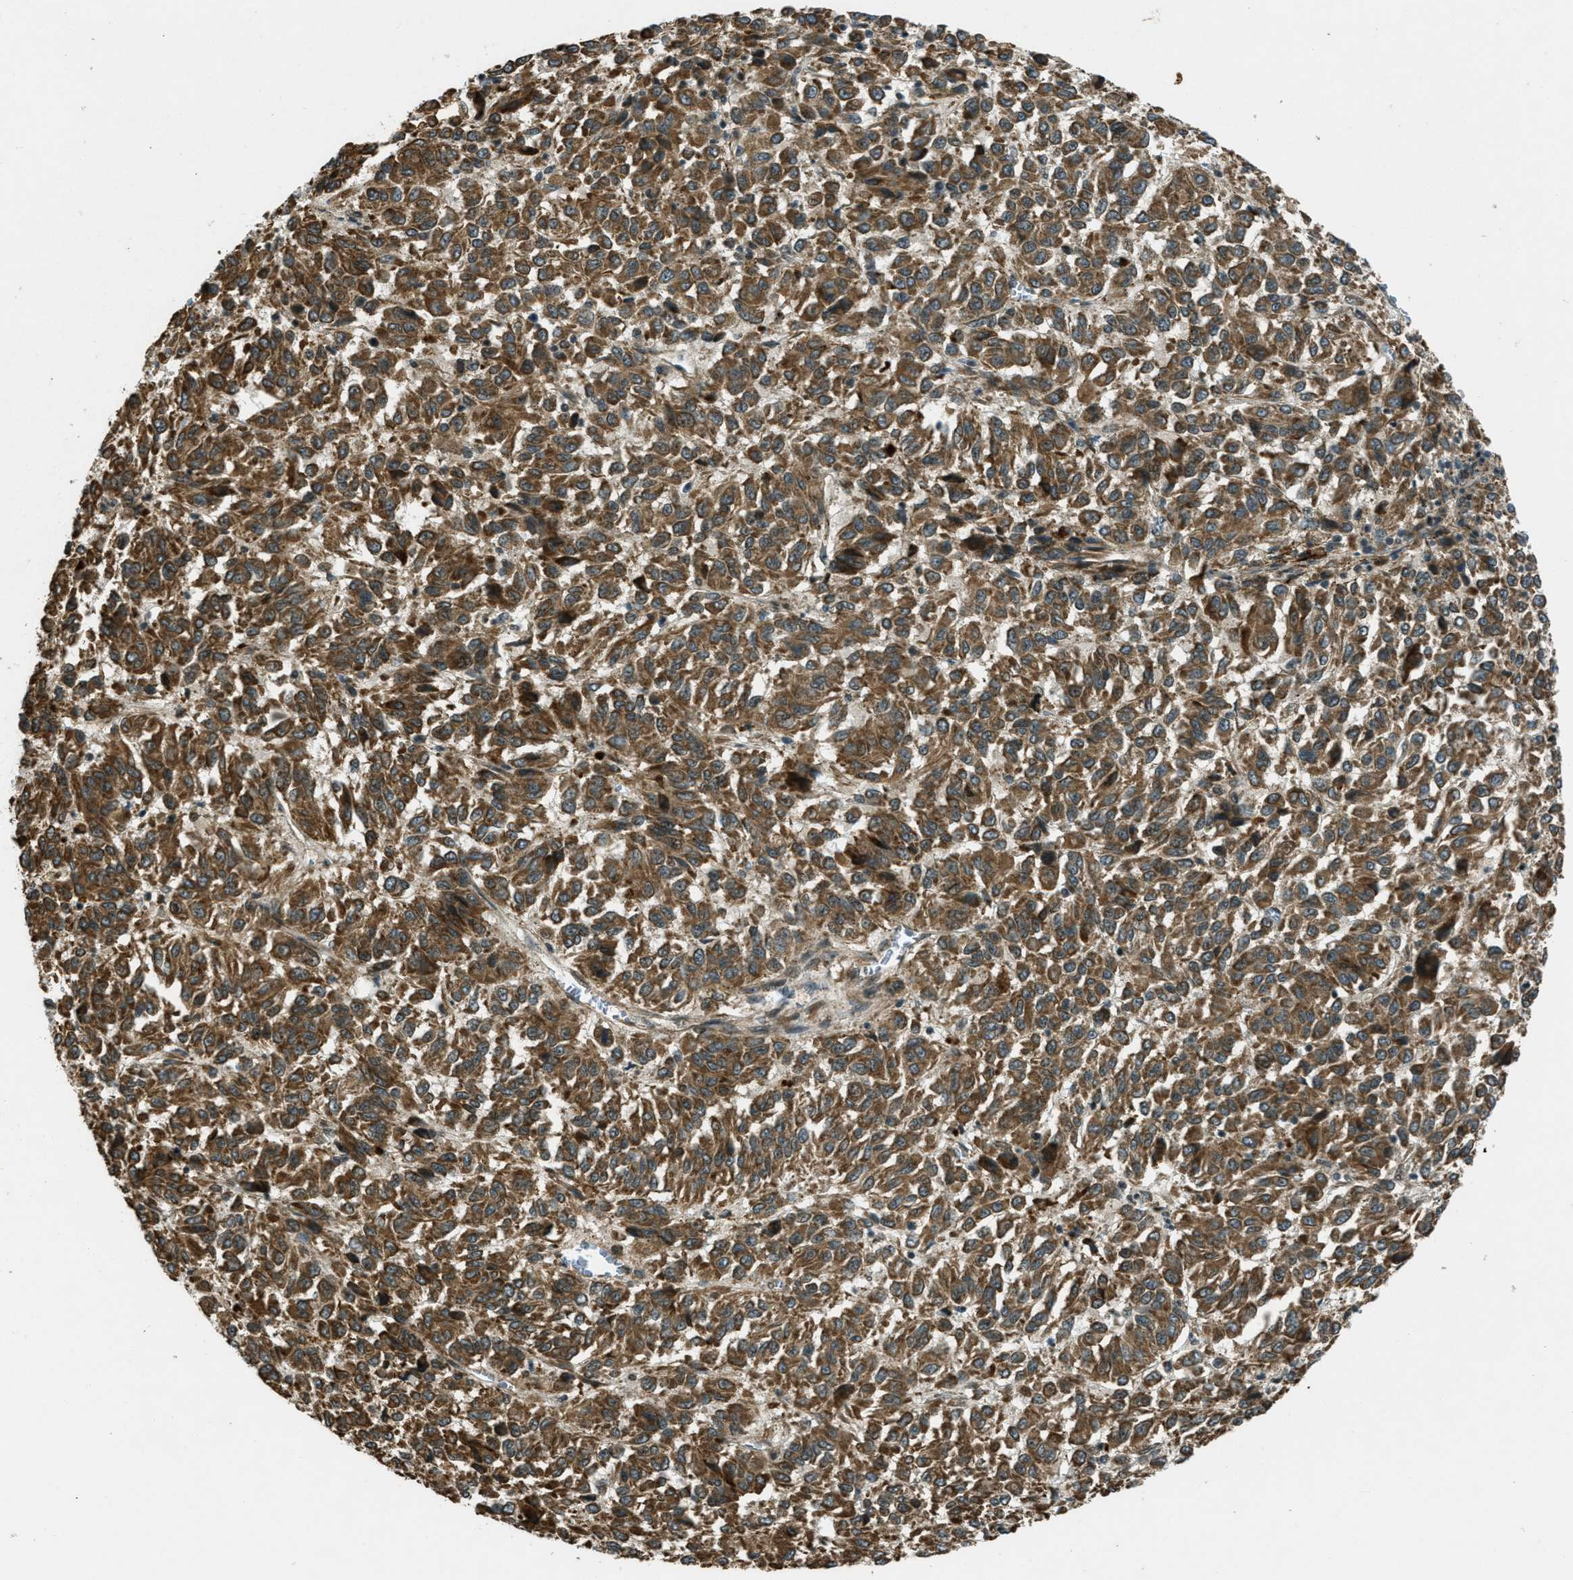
{"staining": {"intensity": "moderate", "quantity": ">75%", "location": "cytoplasmic/membranous"}, "tissue": "melanoma", "cell_type": "Tumor cells", "image_type": "cancer", "snomed": [{"axis": "morphology", "description": "Malignant melanoma, Metastatic site"}, {"axis": "topography", "description": "Lung"}], "caption": "IHC staining of melanoma, which displays medium levels of moderate cytoplasmic/membranous expression in approximately >75% of tumor cells indicating moderate cytoplasmic/membranous protein expression. The staining was performed using DAB (brown) for protein detection and nuclei were counterstained in hematoxylin (blue).", "gene": "EIF2AK3", "patient": {"sex": "male", "age": 64}}